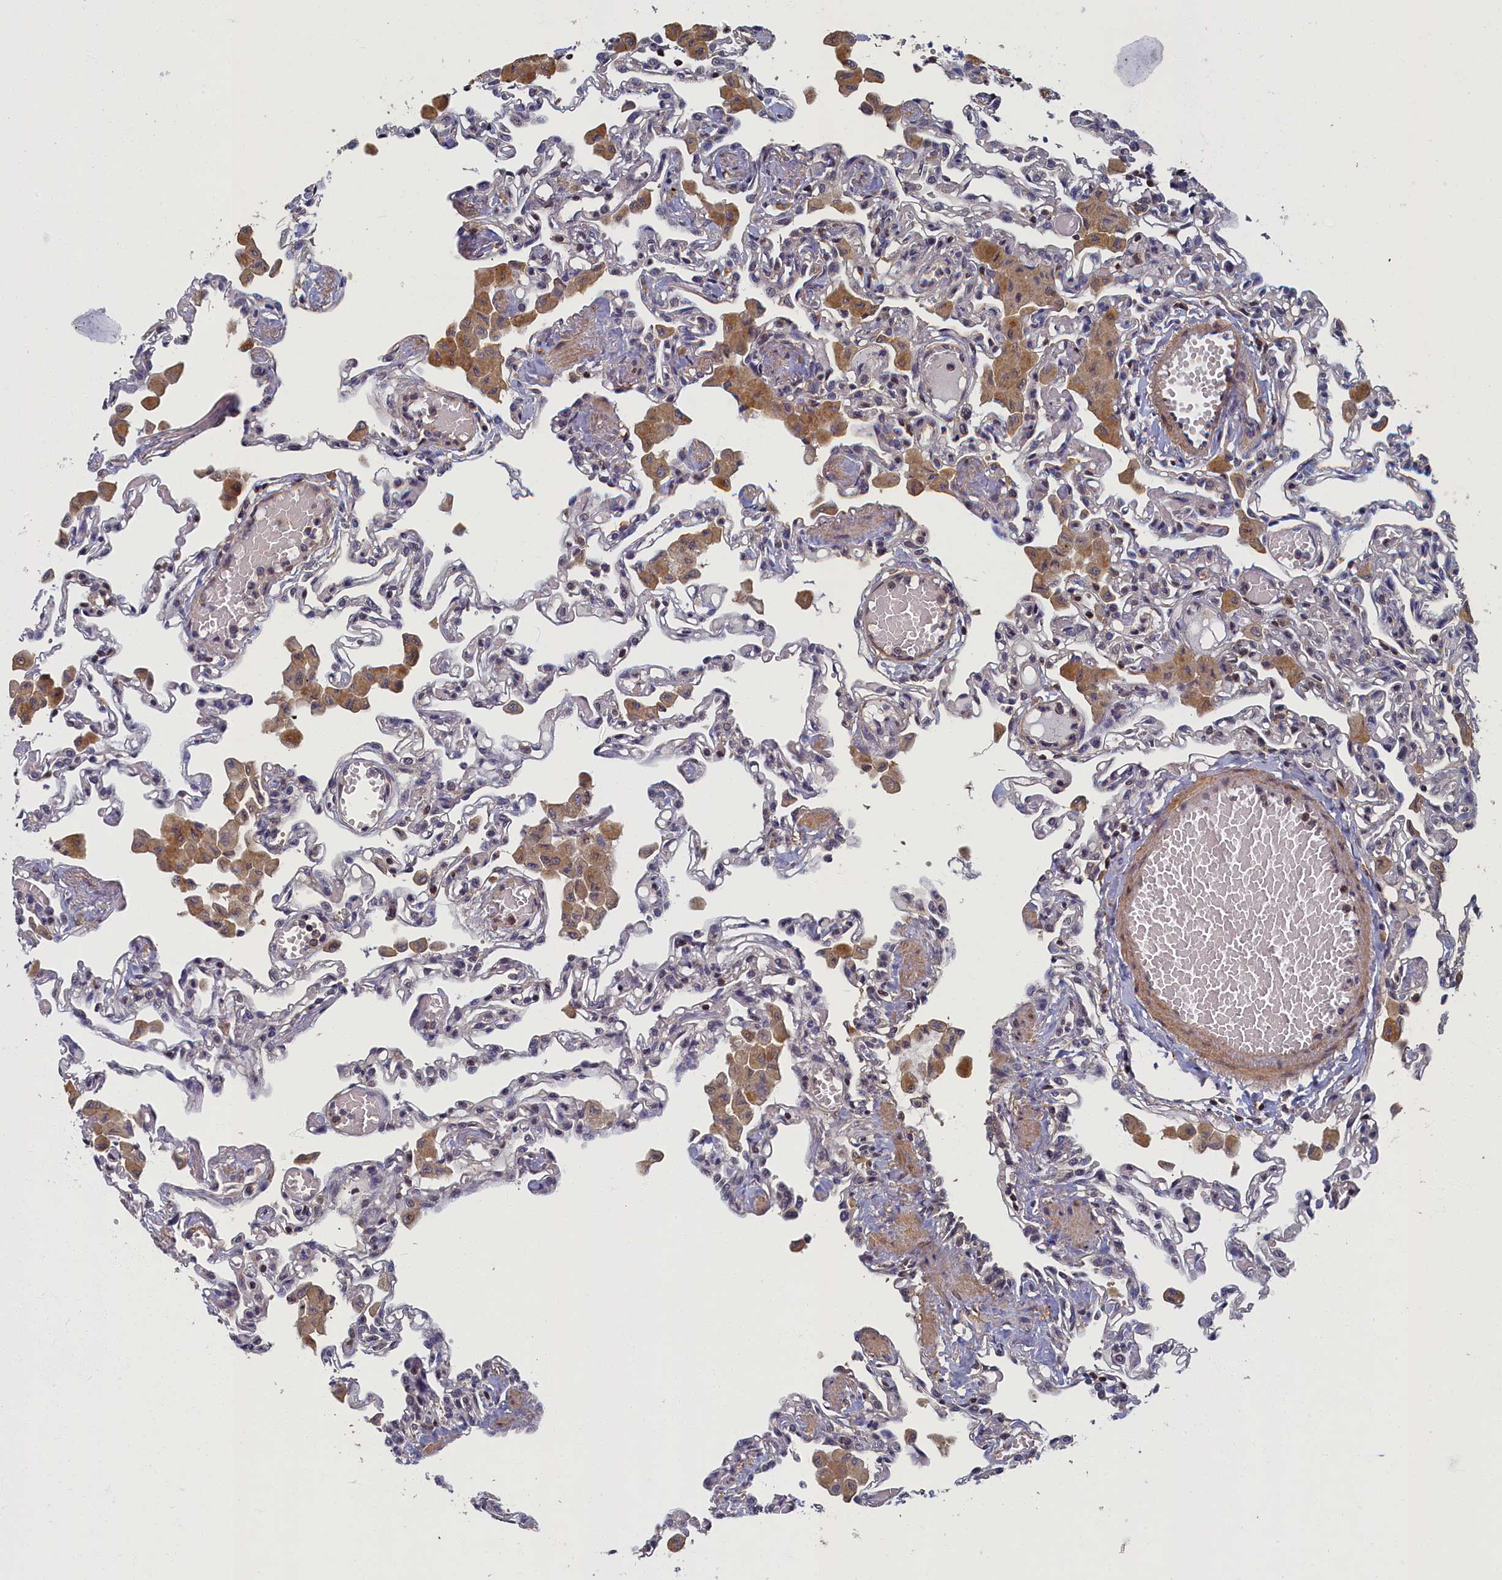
{"staining": {"intensity": "negative", "quantity": "none", "location": "none"}, "tissue": "lung", "cell_type": "Alveolar cells", "image_type": "normal", "snomed": [{"axis": "morphology", "description": "Normal tissue, NOS"}, {"axis": "topography", "description": "Bronchus"}, {"axis": "topography", "description": "Lung"}], "caption": "DAB immunohistochemical staining of benign lung exhibits no significant positivity in alveolar cells. (DAB (3,3'-diaminobenzidine) IHC, high magnification).", "gene": "TBCB", "patient": {"sex": "female", "age": 49}}